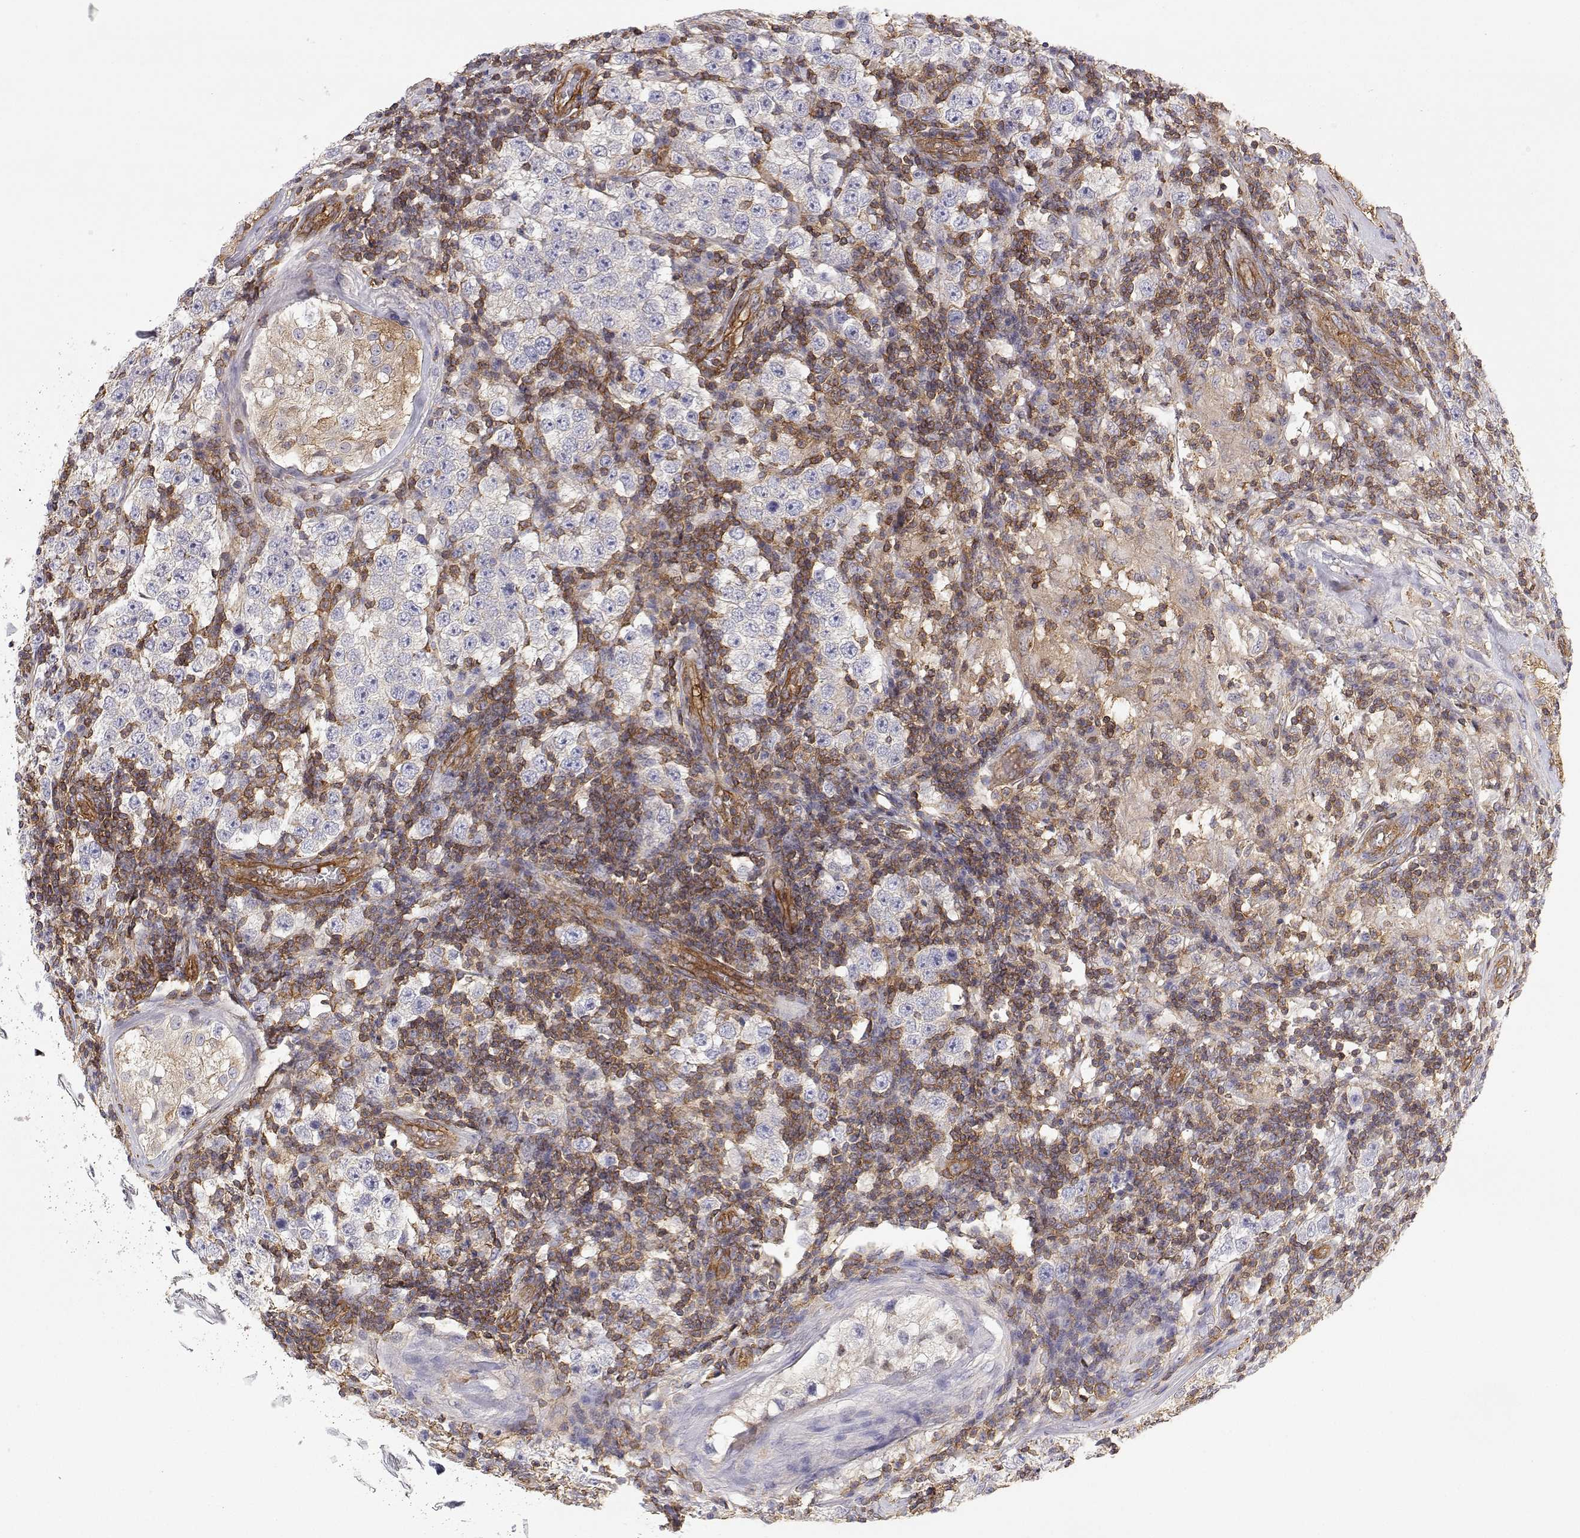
{"staining": {"intensity": "negative", "quantity": "none", "location": "none"}, "tissue": "urothelial cancer", "cell_type": "Tumor cells", "image_type": "cancer", "snomed": [{"axis": "morphology", "description": "Normal tissue, NOS"}, {"axis": "morphology", "description": "Urothelial carcinoma, High grade"}, {"axis": "morphology", "description": "Seminoma, NOS"}, {"axis": "morphology", "description": "Carcinoma, Embryonal, NOS"}, {"axis": "topography", "description": "Urinary bladder"}, {"axis": "topography", "description": "Testis"}], "caption": "High power microscopy image of an IHC photomicrograph of urothelial cancer, revealing no significant staining in tumor cells.", "gene": "MYH9", "patient": {"sex": "male", "age": 41}}